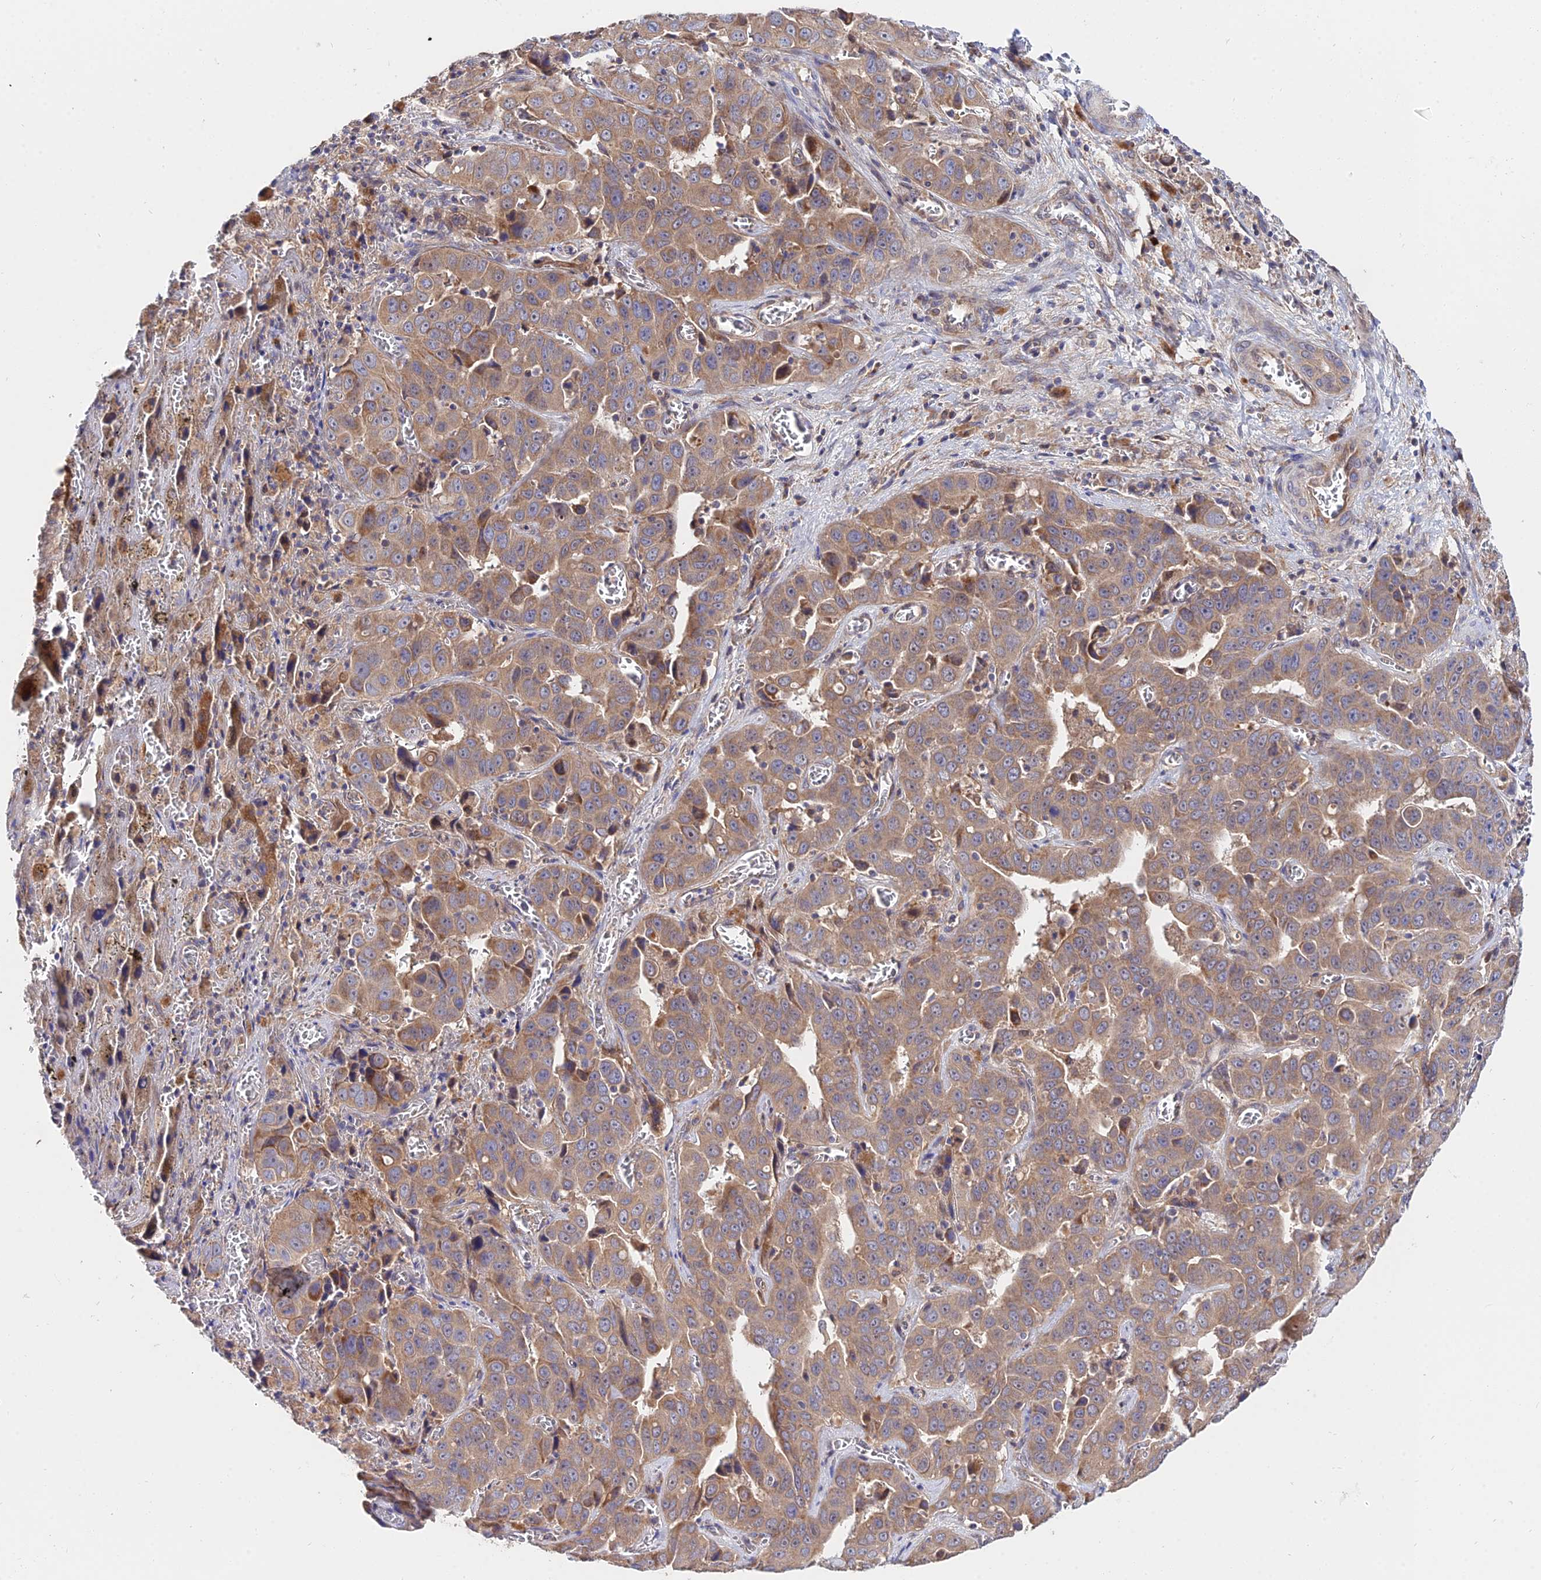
{"staining": {"intensity": "weak", "quantity": ">75%", "location": "cytoplasmic/membranous"}, "tissue": "liver cancer", "cell_type": "Tumor cells", "image_type": "cancer", "snomed": [{"axis": "morphology", "description": "Cholangiocarcinoma"}, {"axis": "topography", "description": "Liver"}], "caption": "Liver cancer (cholangiocarcinoma) tissue exhibits weak cytoplasmic/membranous positivity in about >75% of tumor cells", "gene": "CDC37L1", "patient": {"sex": "female", "age": 52}}